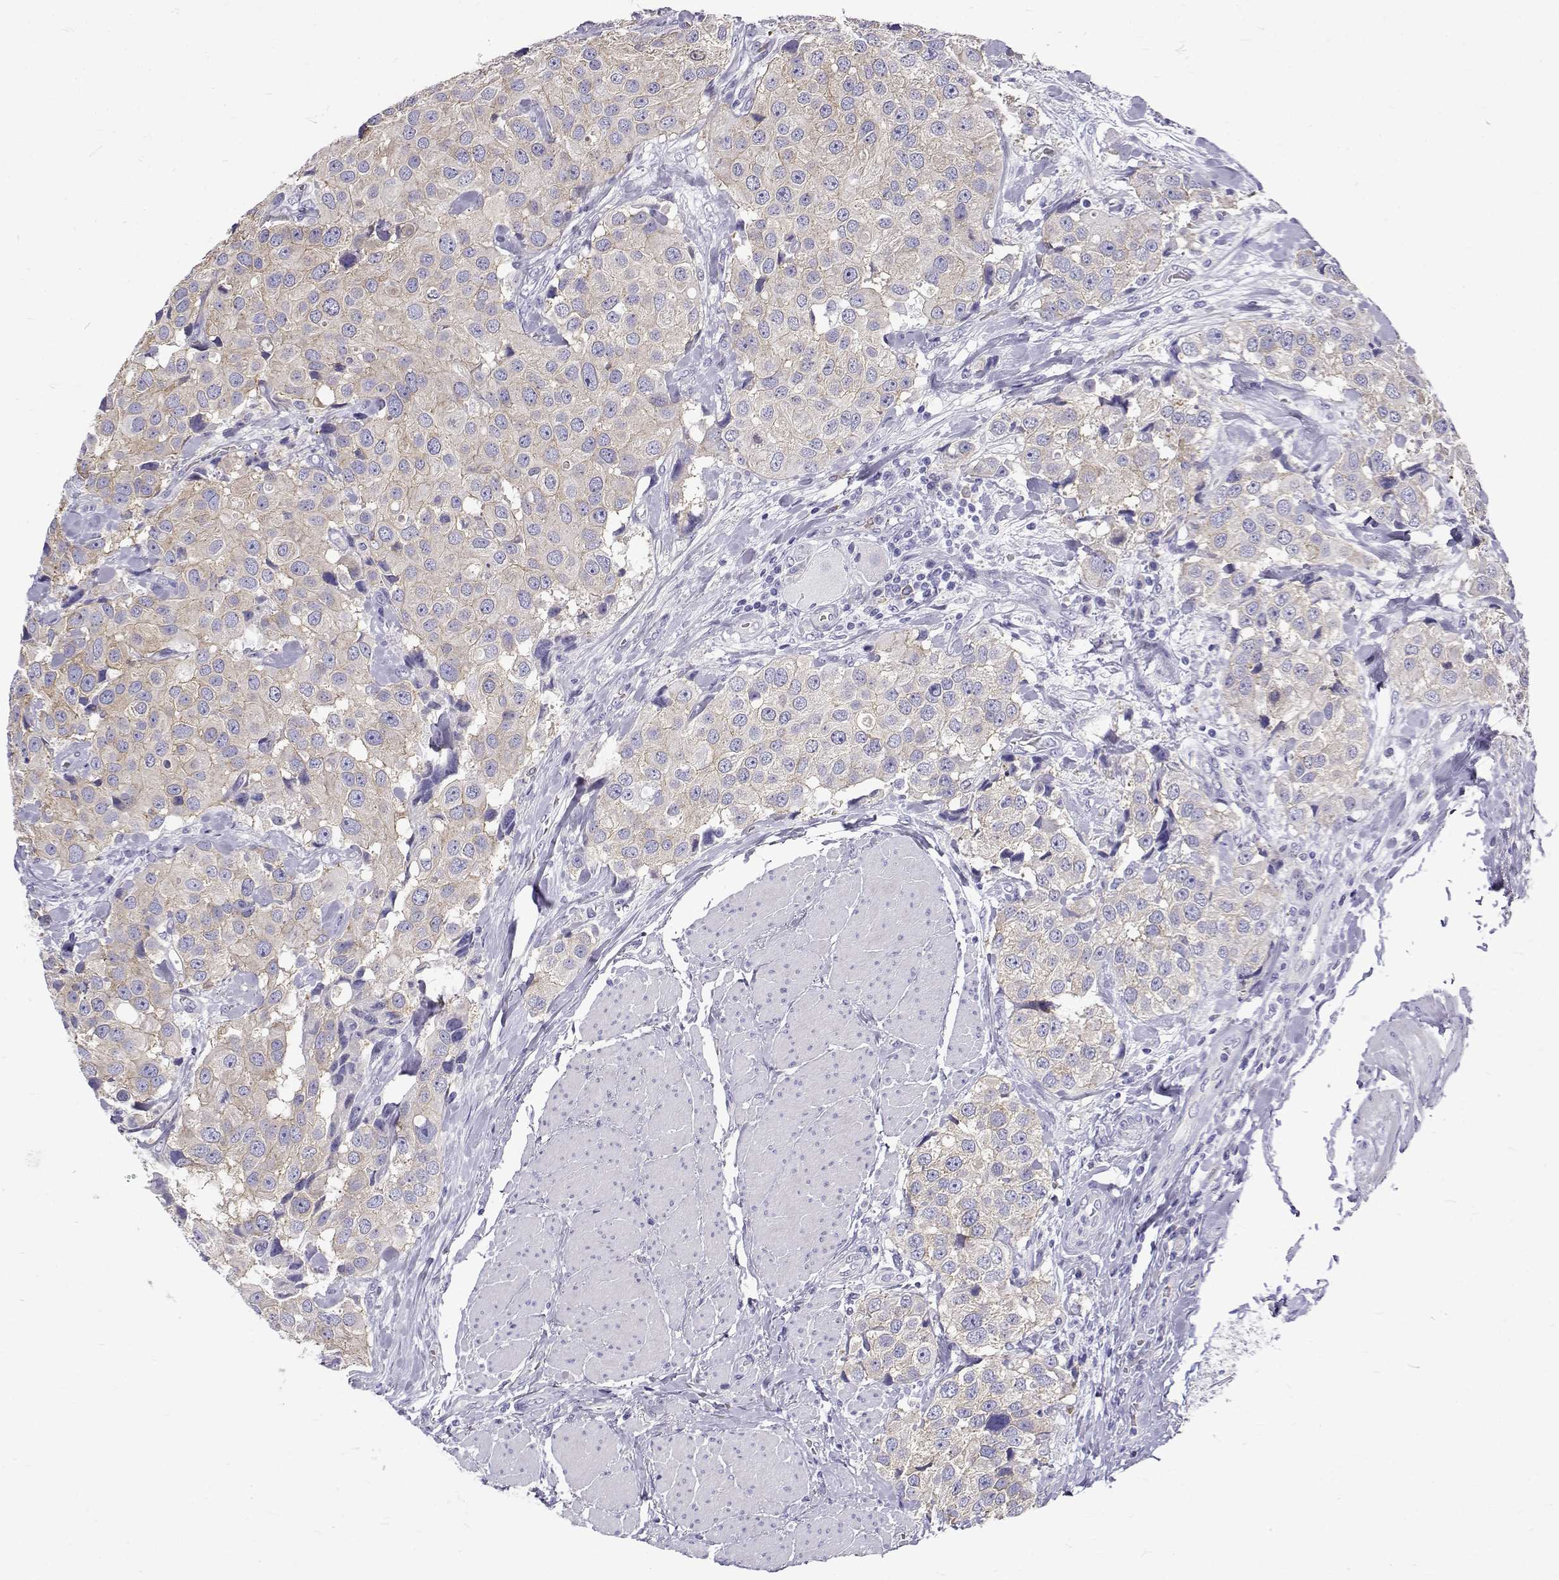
{"staining": {"intensity": "weak", "quantity": "<25%", "location": "cytoplasmic/membranous"}, "tissue": "urothelial cancer", "cell_type": "Tumor cells", "image_type": "cancer", "snomed": [{"axis": "morphology", "description": "Urothelial carcinoma, High grade"}, {"axis": "topography", "description": "Urinary bladder"}], "caption": "Immunohistochemistry histopathology image of neoplastic tissue: human urothelial cancer stained with DAB (3,3'-diaminobenzidine) shows no significant protein expression in tumor cells.", "gene": "IGSF1", "patient": {"sex": "female", "age": 64}}